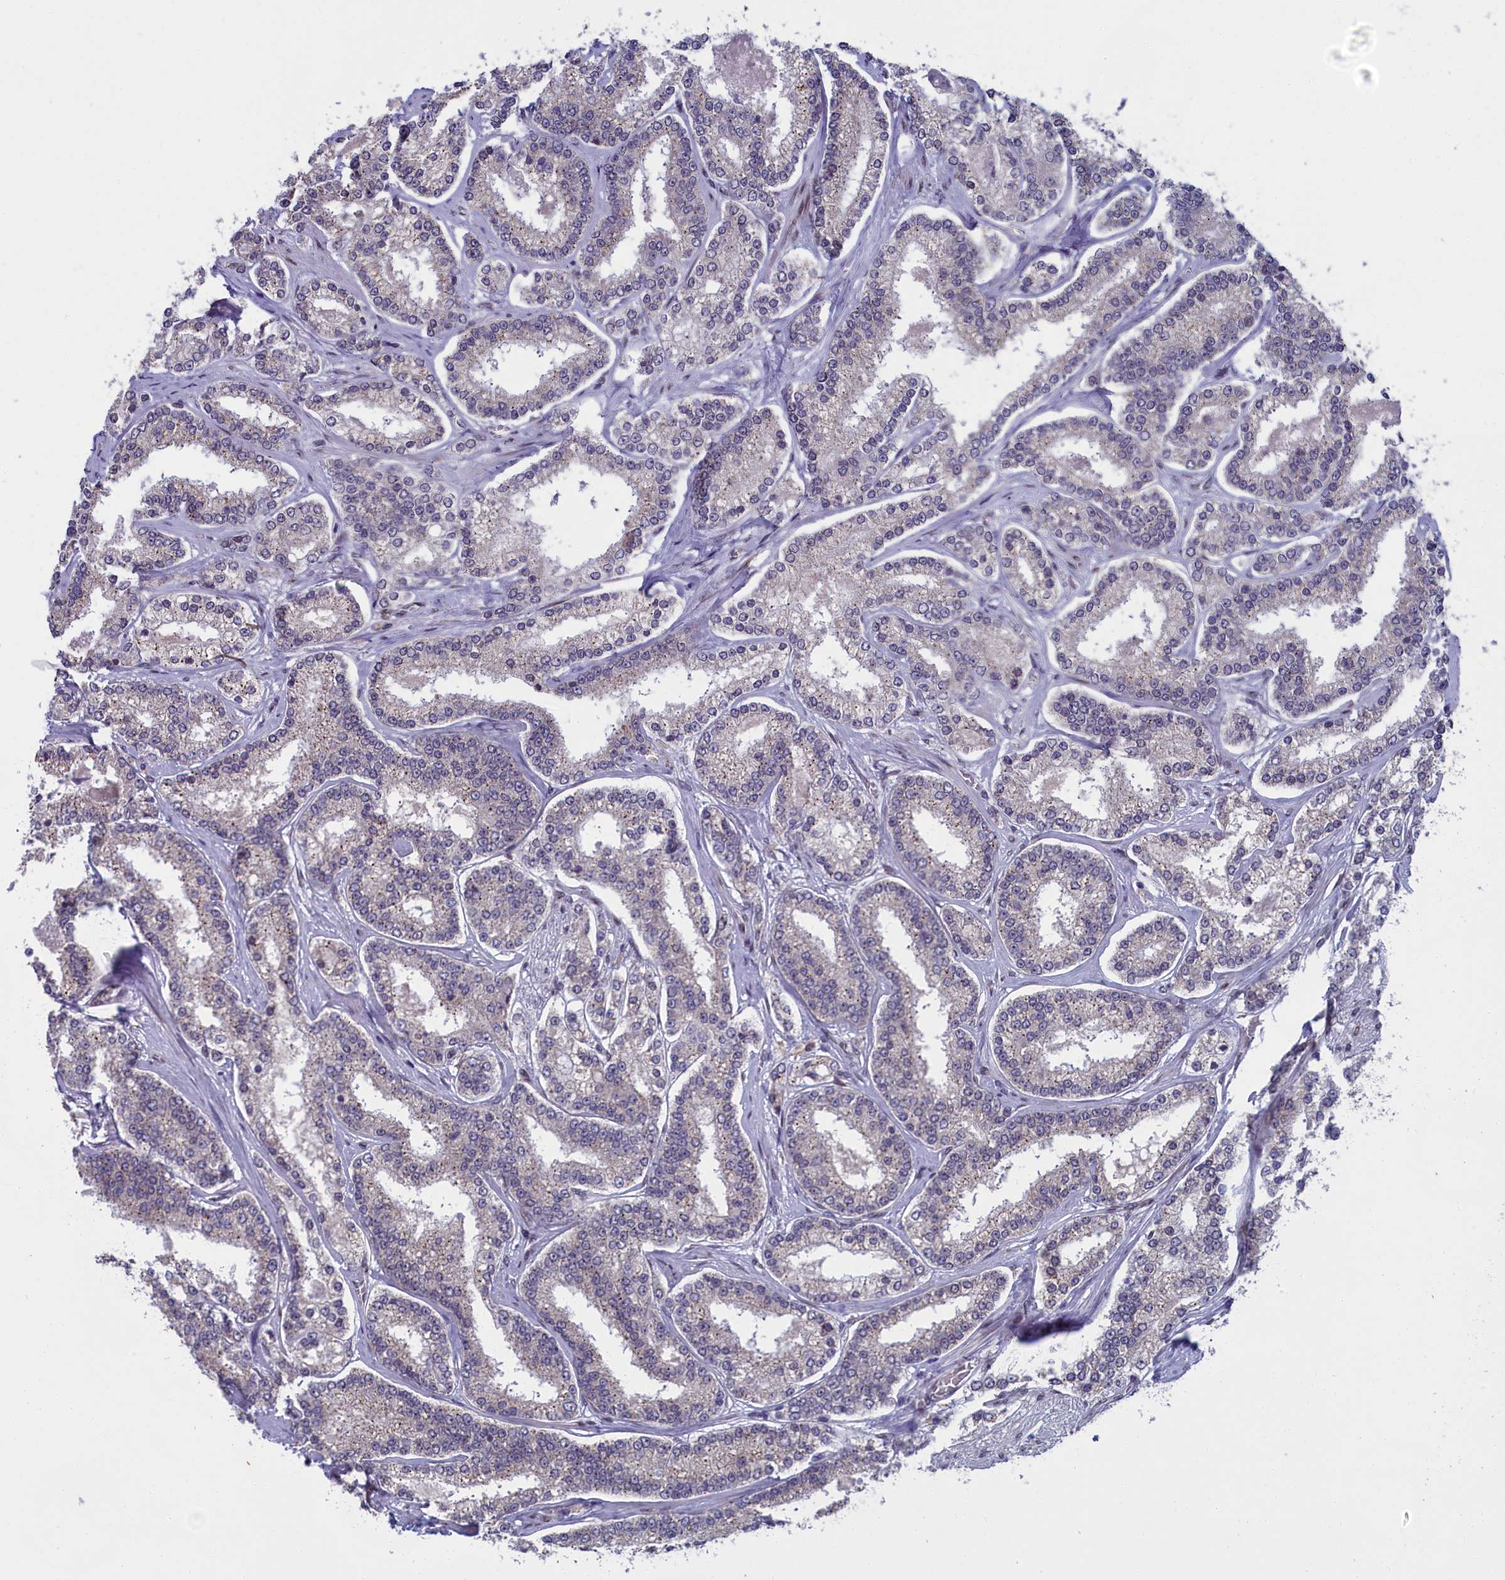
{"staining": {"intensity": "negative", "quantity": "none", "location": "none"}, "tissue": "prostate cancer", "cell_type": "Tumor cells", "image_type": "cancer", "snomed": [{"axis": "morphology", "description": "Normal tissue, NOS"}, {"axis": "morphology", "description": "Adenocarcinoma, High grade"}, {"axis": "topography", "description": "Prostate"}], "caption": "There is no significant expression in tumor cells of prostate cancer.", "gene": "GPSM1", "patient": {"sex": "male", "age": 83}}